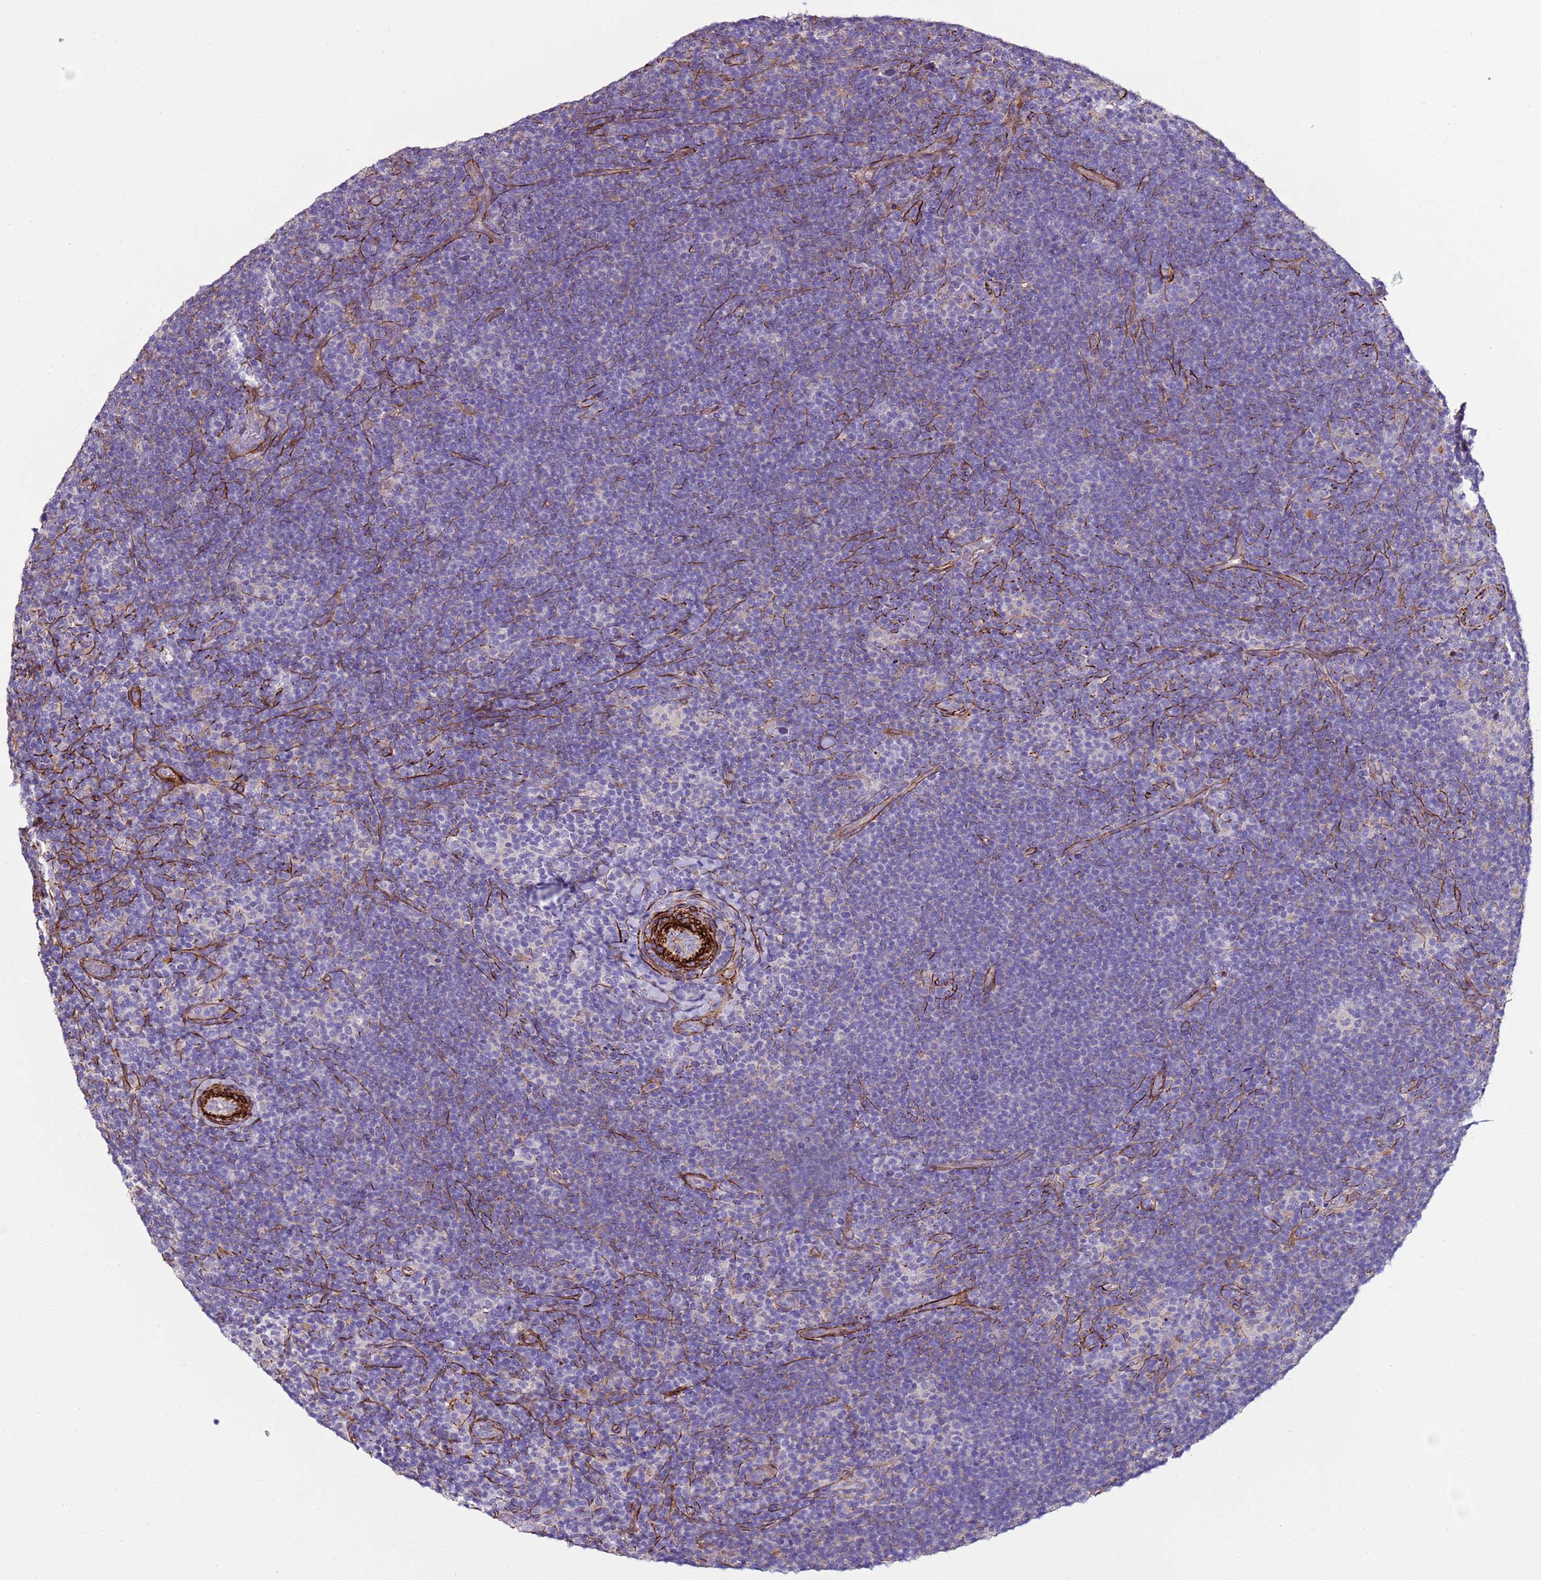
{"staining": {"intensity": "negative", "quantity": "none", "location": "none"}, "tissue": "lymphoma", "cell_type": "Tumor cells", "image_type": "cancer", "snomed": [{"axis": "morphology", "description": "Hodgkin's disease, NOS"}, {"axis": "topography", "description": "Lymph node"}], "caption": "Tumor cells show no significant protein staining in Hodgkin's disease.", "gene": "RABL2B", "patient": {"sex": "female", "age": 57}}